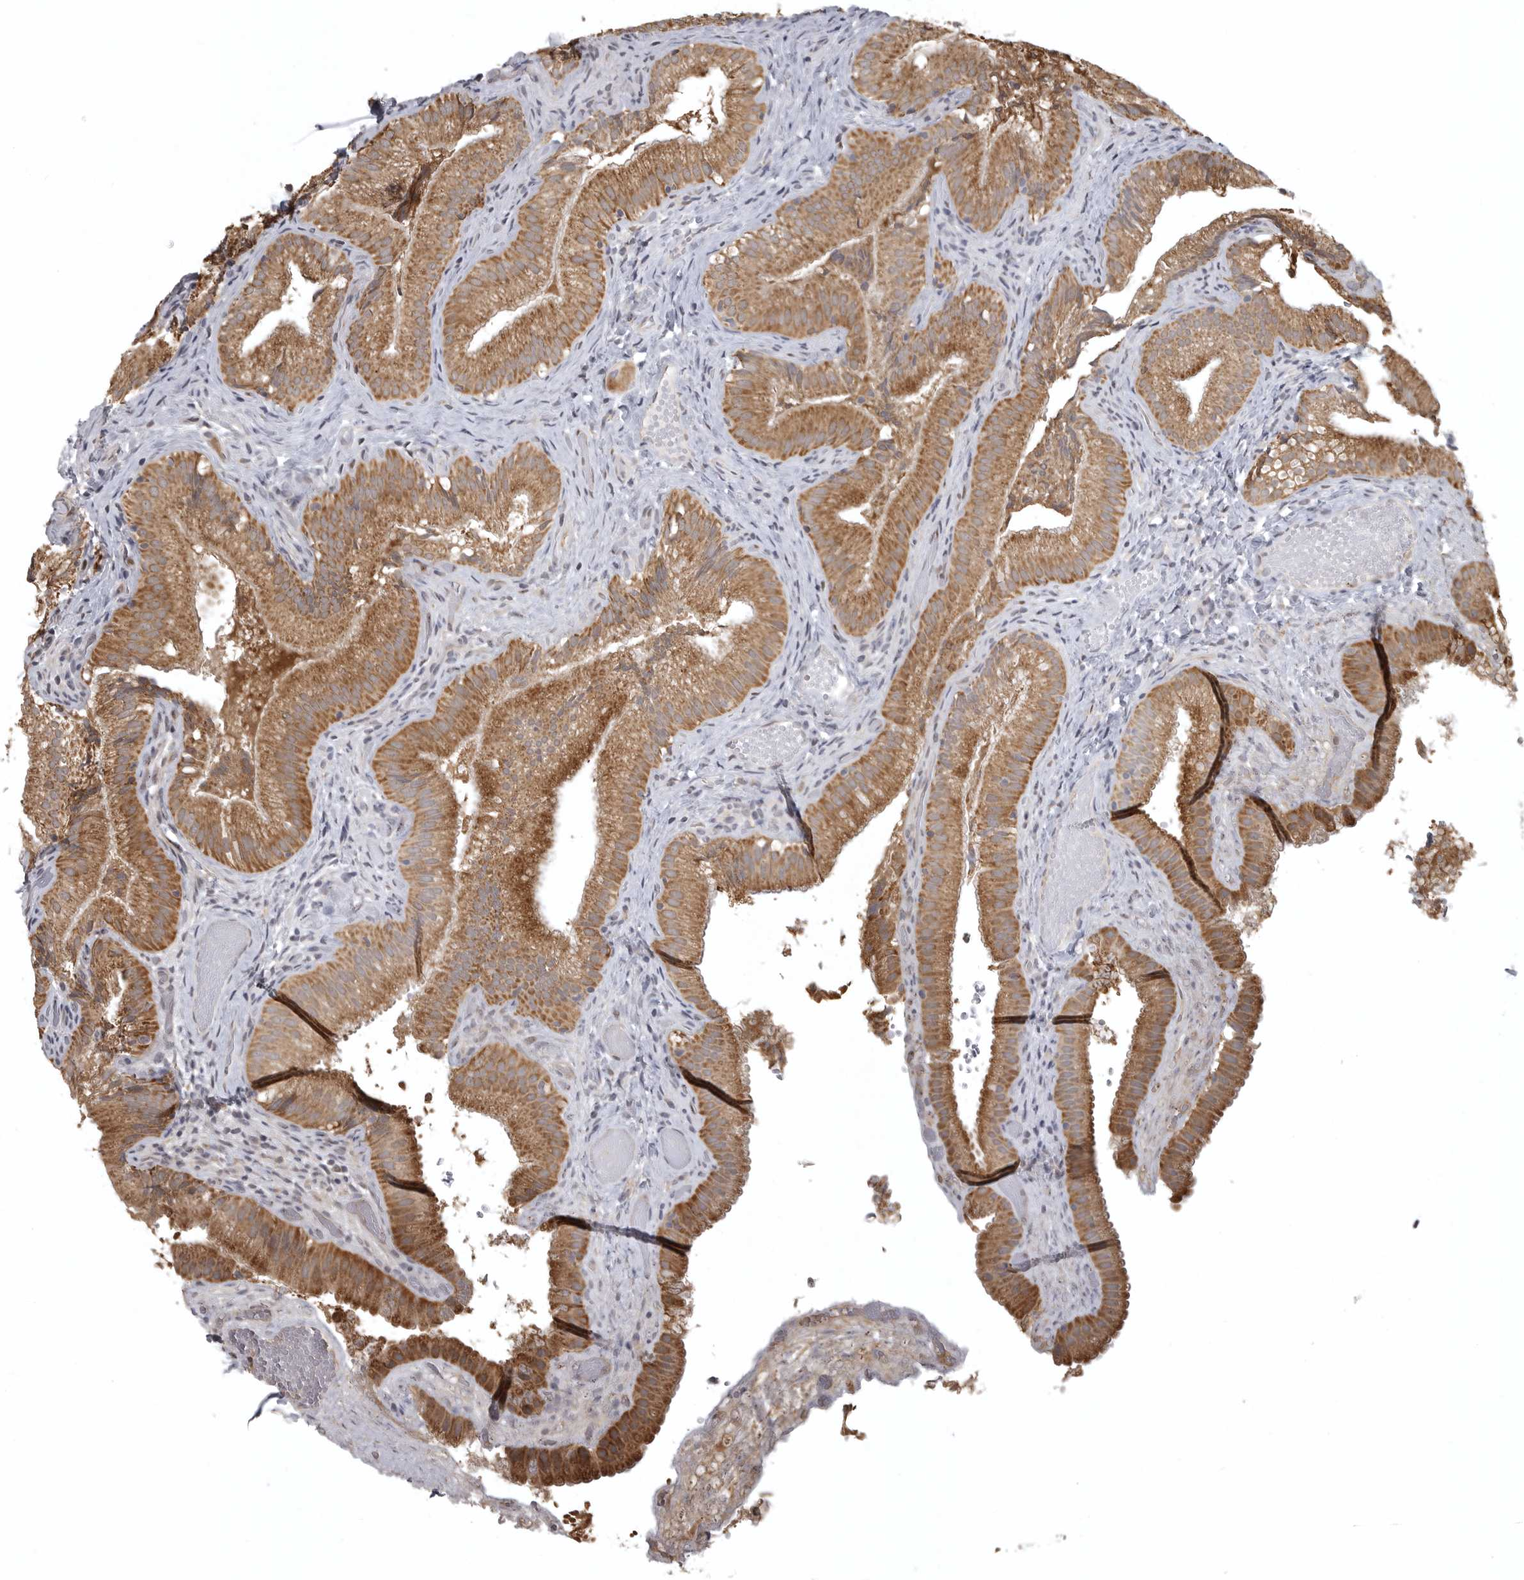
{"staining": {"intensity": "moderate", "quantity": ">75%", "location": "cytoplasmic/membranous"}, "tissue": "gallbladder", "cell_type": "Glandular cells", "image_type": "normal", "snomed": [{"axis": "morphology", "description": "Normal tissue, NOS"}, {"axis": "topography", "description": "Gallbladder"}], "caption": "Benign gallbladder demonstrates moderate cytoplasmic/membranous expression in about >75% of glandular cells, visualized by immunohistochemistry. (IHC, brightfield microscopy, high magnification).", "gene": "POLE2", "patient": {"sex": "female", "age": 30}}